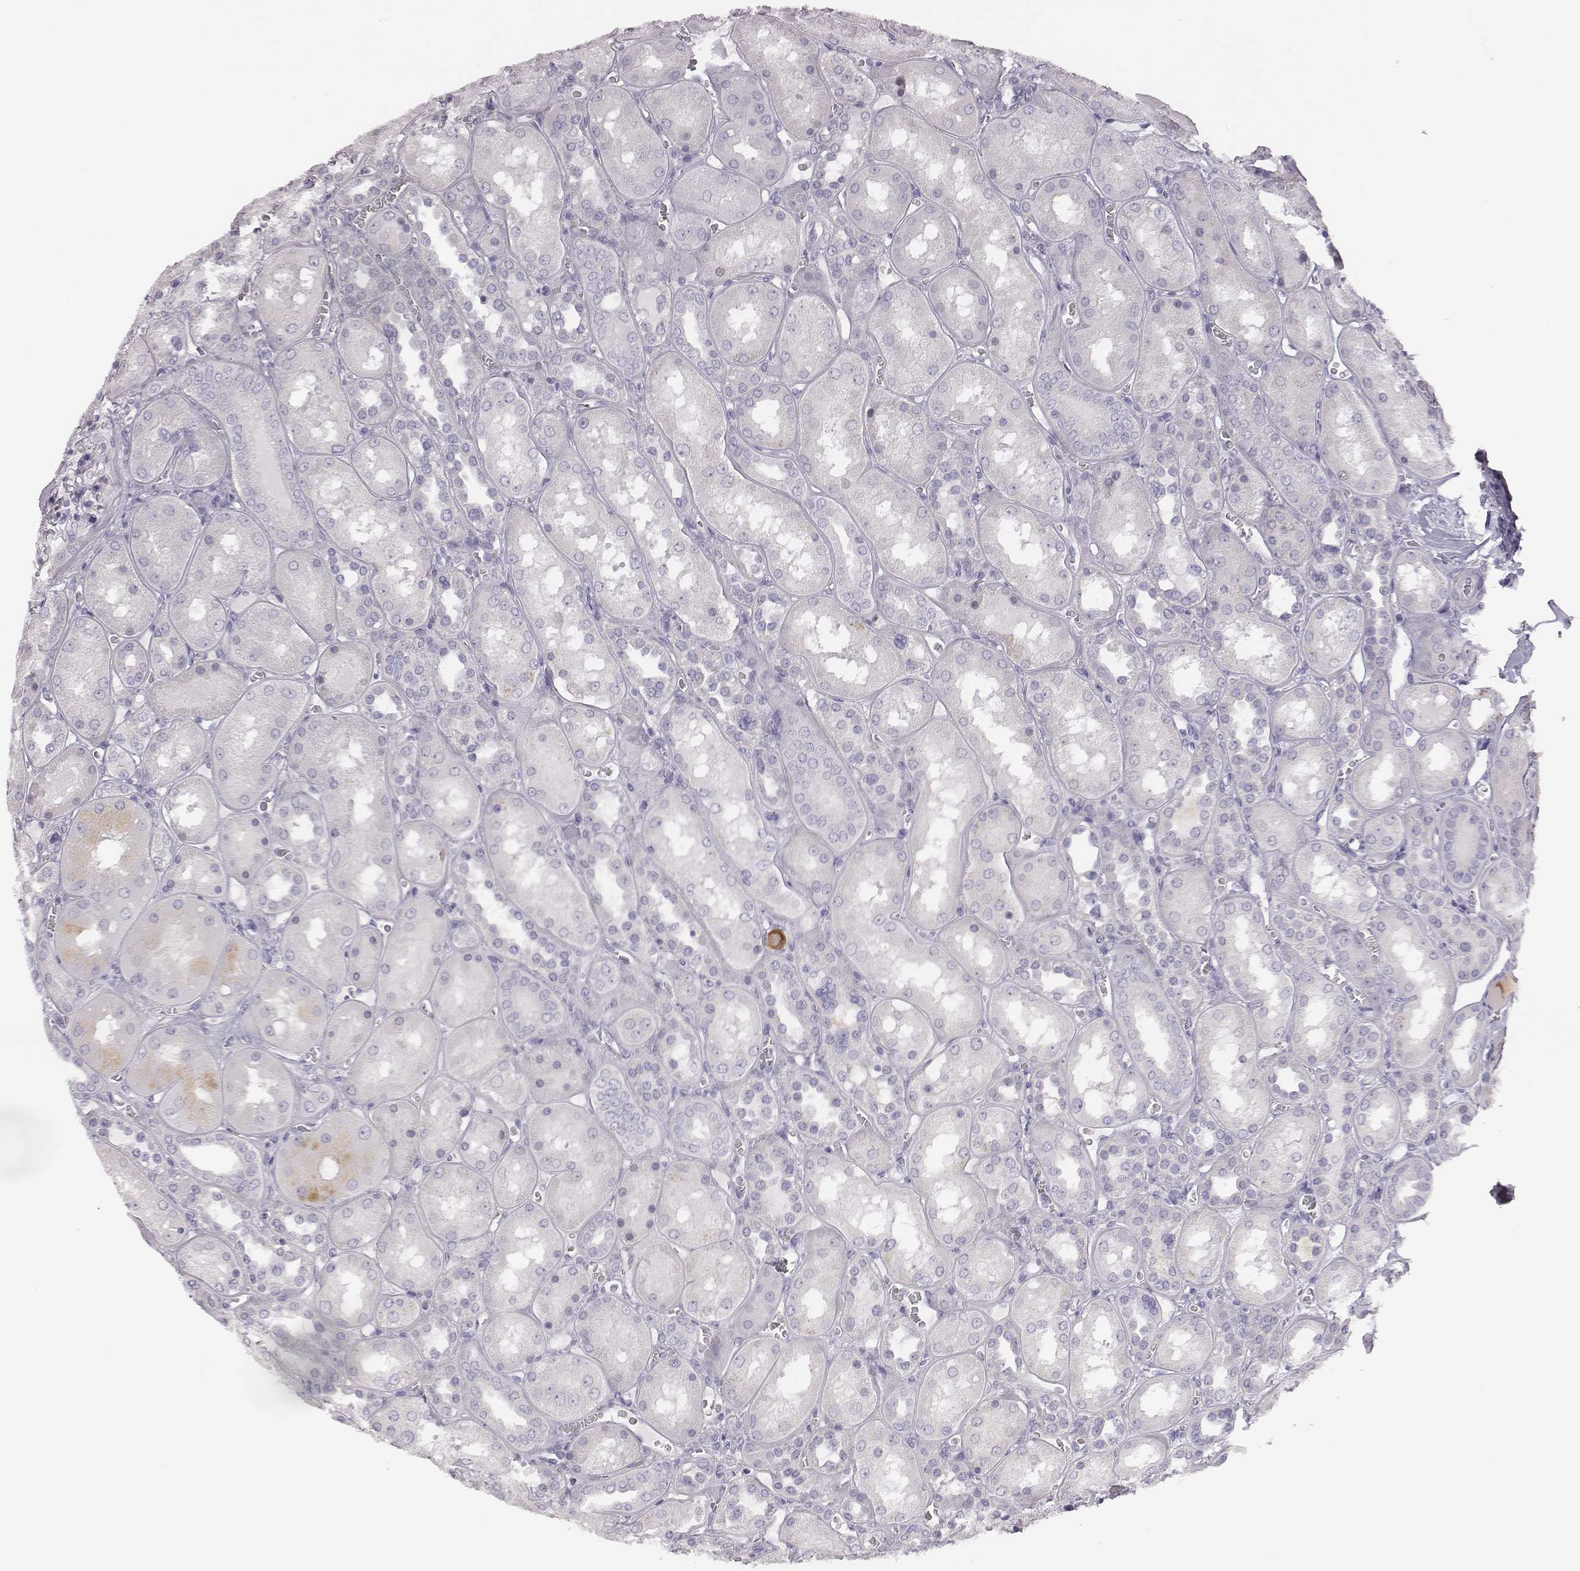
{"staining": {"intensity": "negative", "quantity": "none", "location": "none"}, "tissue": "kidney", "cell_type": "Cells in glomeruli", "image_type": "normal", "snomed": [{"axis": "morphology", "description": "Normal tissue, NOS"}, {"axis": "topography", "description": "Kidney"}], "caption": "The IHC photomicrograph has no significant staining in cells in glomeruli of kidney.", "gene": "ADAM7", "patient": {"sex": "male", "age": 73}}